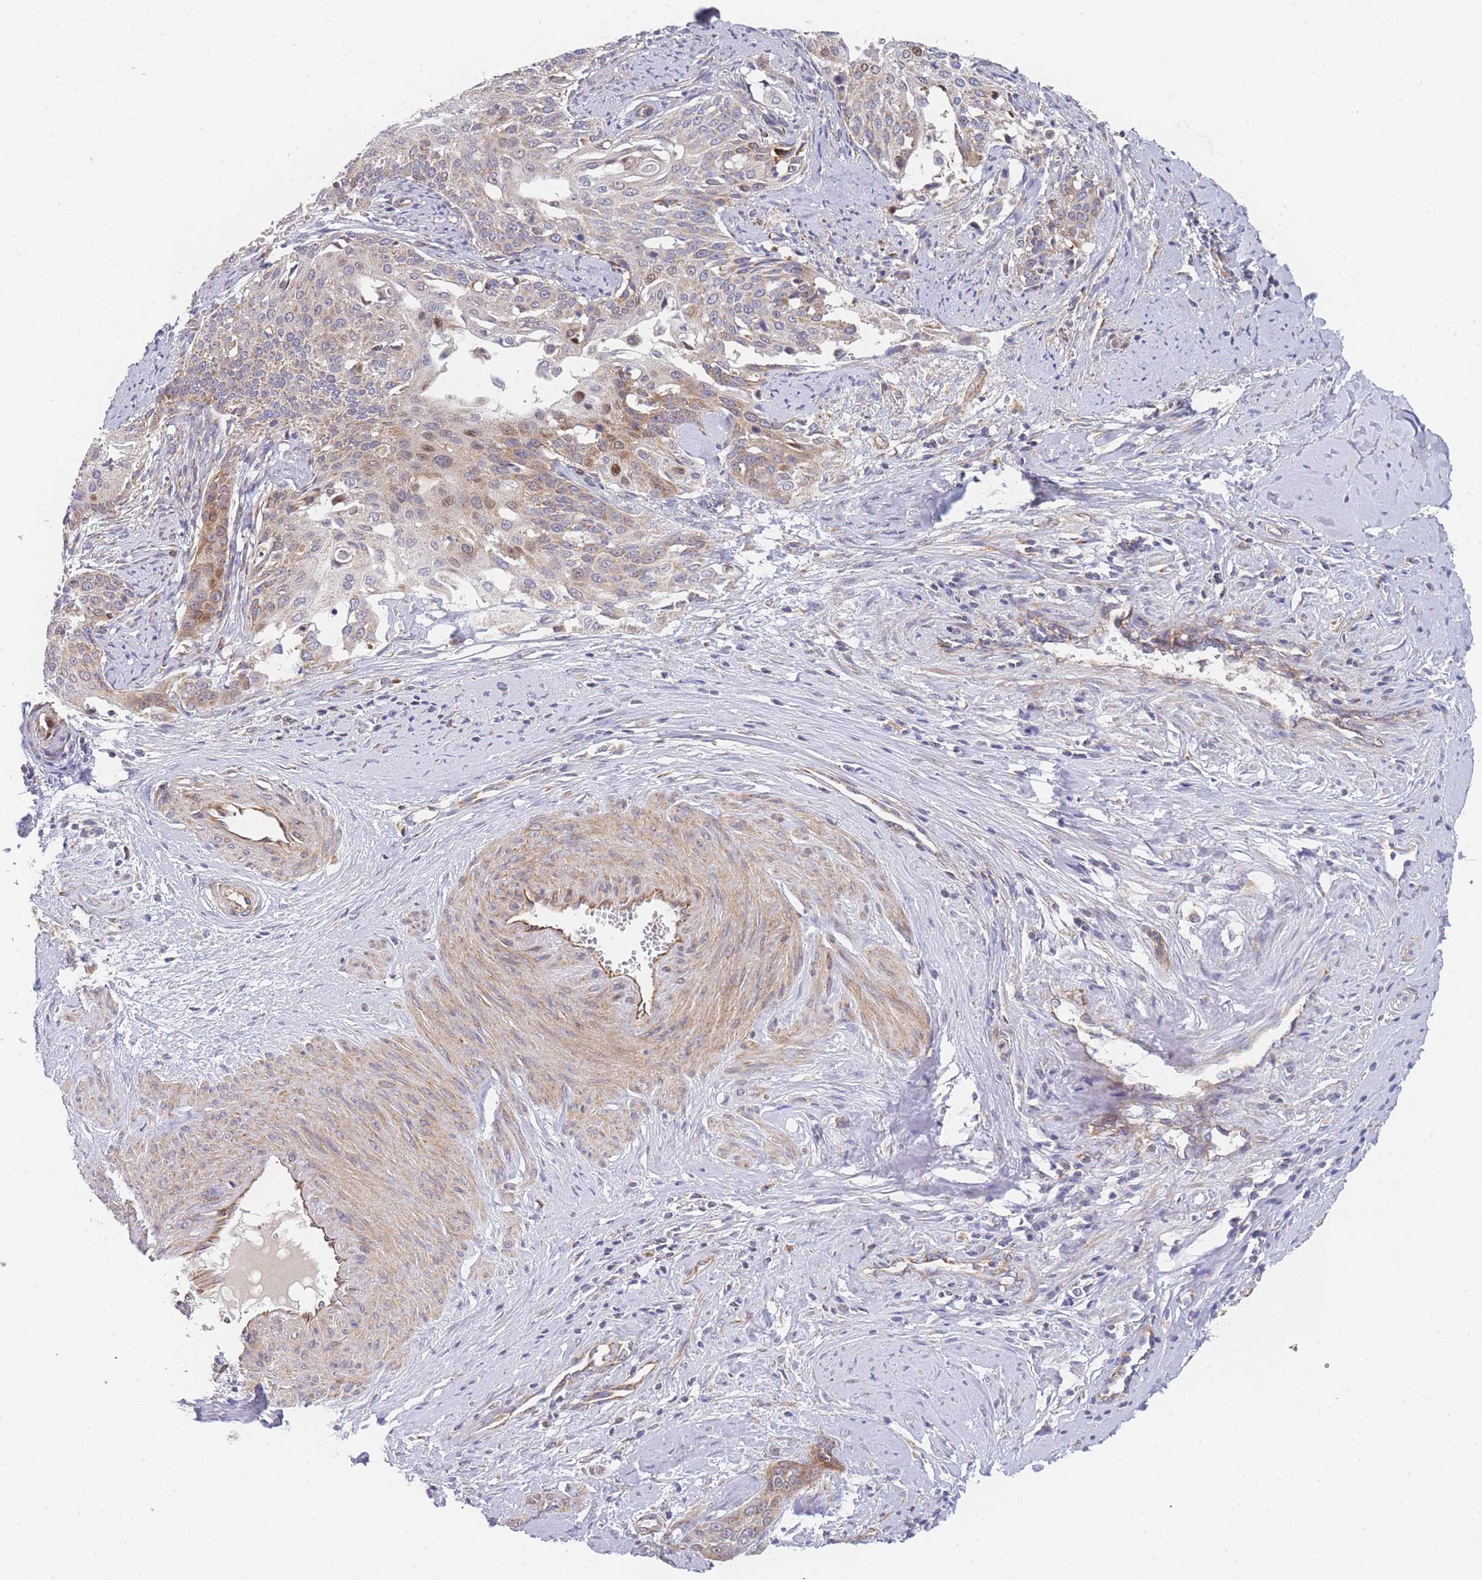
{"staining": {"intensity": "weak", "quantity": "25%-75%", "location": "cytoplasmic/membranous"}, "tissue": "cervical cancer", "cell_type": "Tumor cells", "image_type": "cancer", "snomed": [{"axis": "morphology", "description": "Squamous cell carcinoma, NOS"}, {"axis": "topography", "description": "Cervix"}], "caption": "Weak cytoplasmic/membranous positivity is appreciated in about 25%-75% of tumor cells in cervical cancer. The protein of interest is stained brown, and the nuclei are stained in blue (DAB (3,3'-diaminobenzidine) IHC with brightfield microscopy, high magnification).", "gene": "MTRES1", "patient": {"sex": "female", "age": 44}}